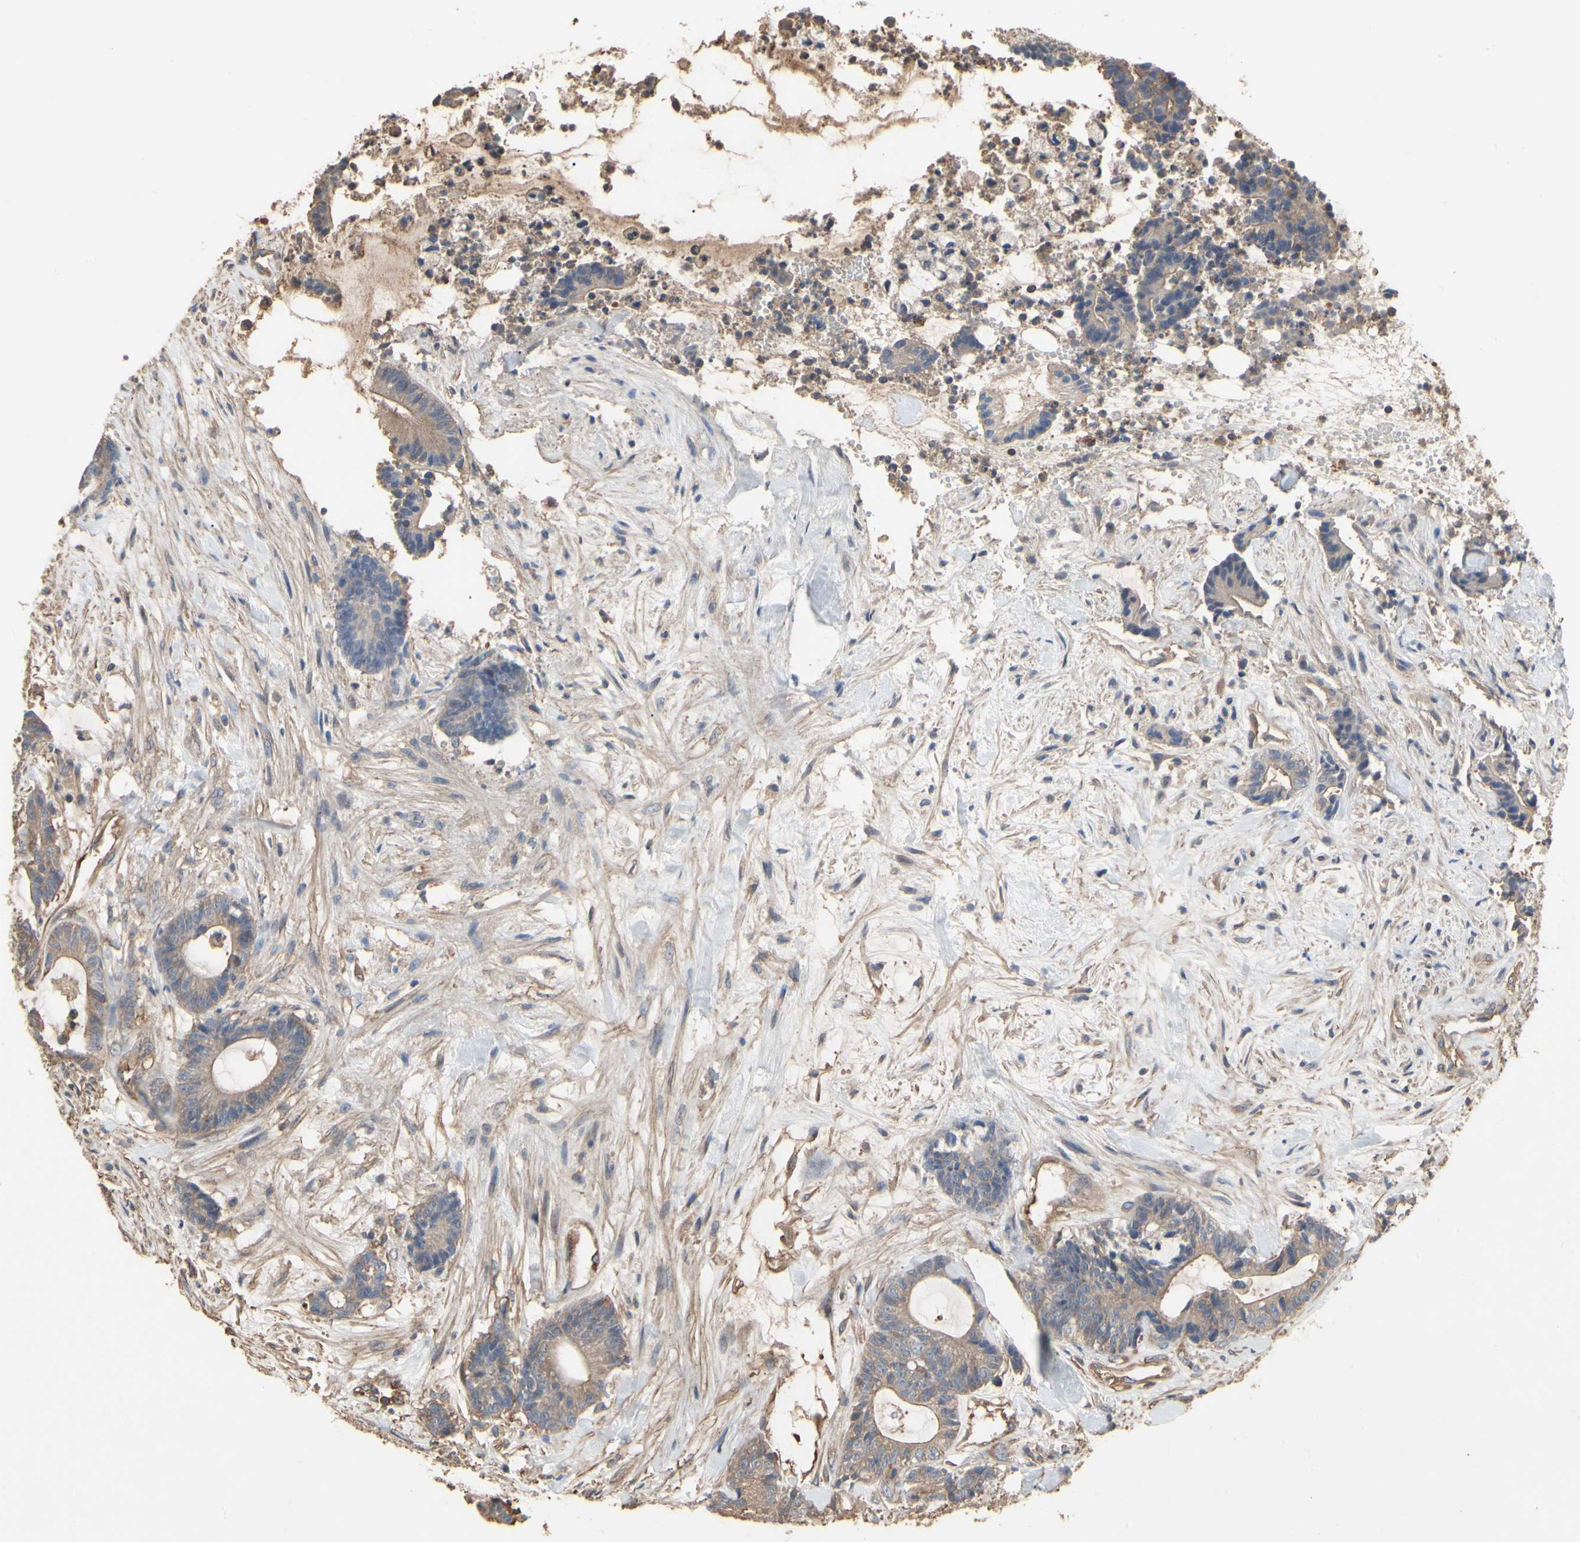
{"staining": {"intensity": "moderate", "quantity": ">75%", "location": "cytoplasmic/membranous"}, "tissue": "colorectal cancer", "cell_type": "Tumor cells", "image_type": "cancer", "snomed": [{"axis": "morphology", "description": "Adenocarcinoma, NOS"}, {"axis": "topography", "description": "Colon"}], "caption": "This image exhibits colorectal adenocarcinoma stained with immunohistochemistry to label a protein in brown. The cytoplasmic/membranous of tumor cells show moderate positivity for the protein. Nuclei are counter-stained blue.", "gene": "PDZK1", "patient": {"sex": "female", "age": 84}}